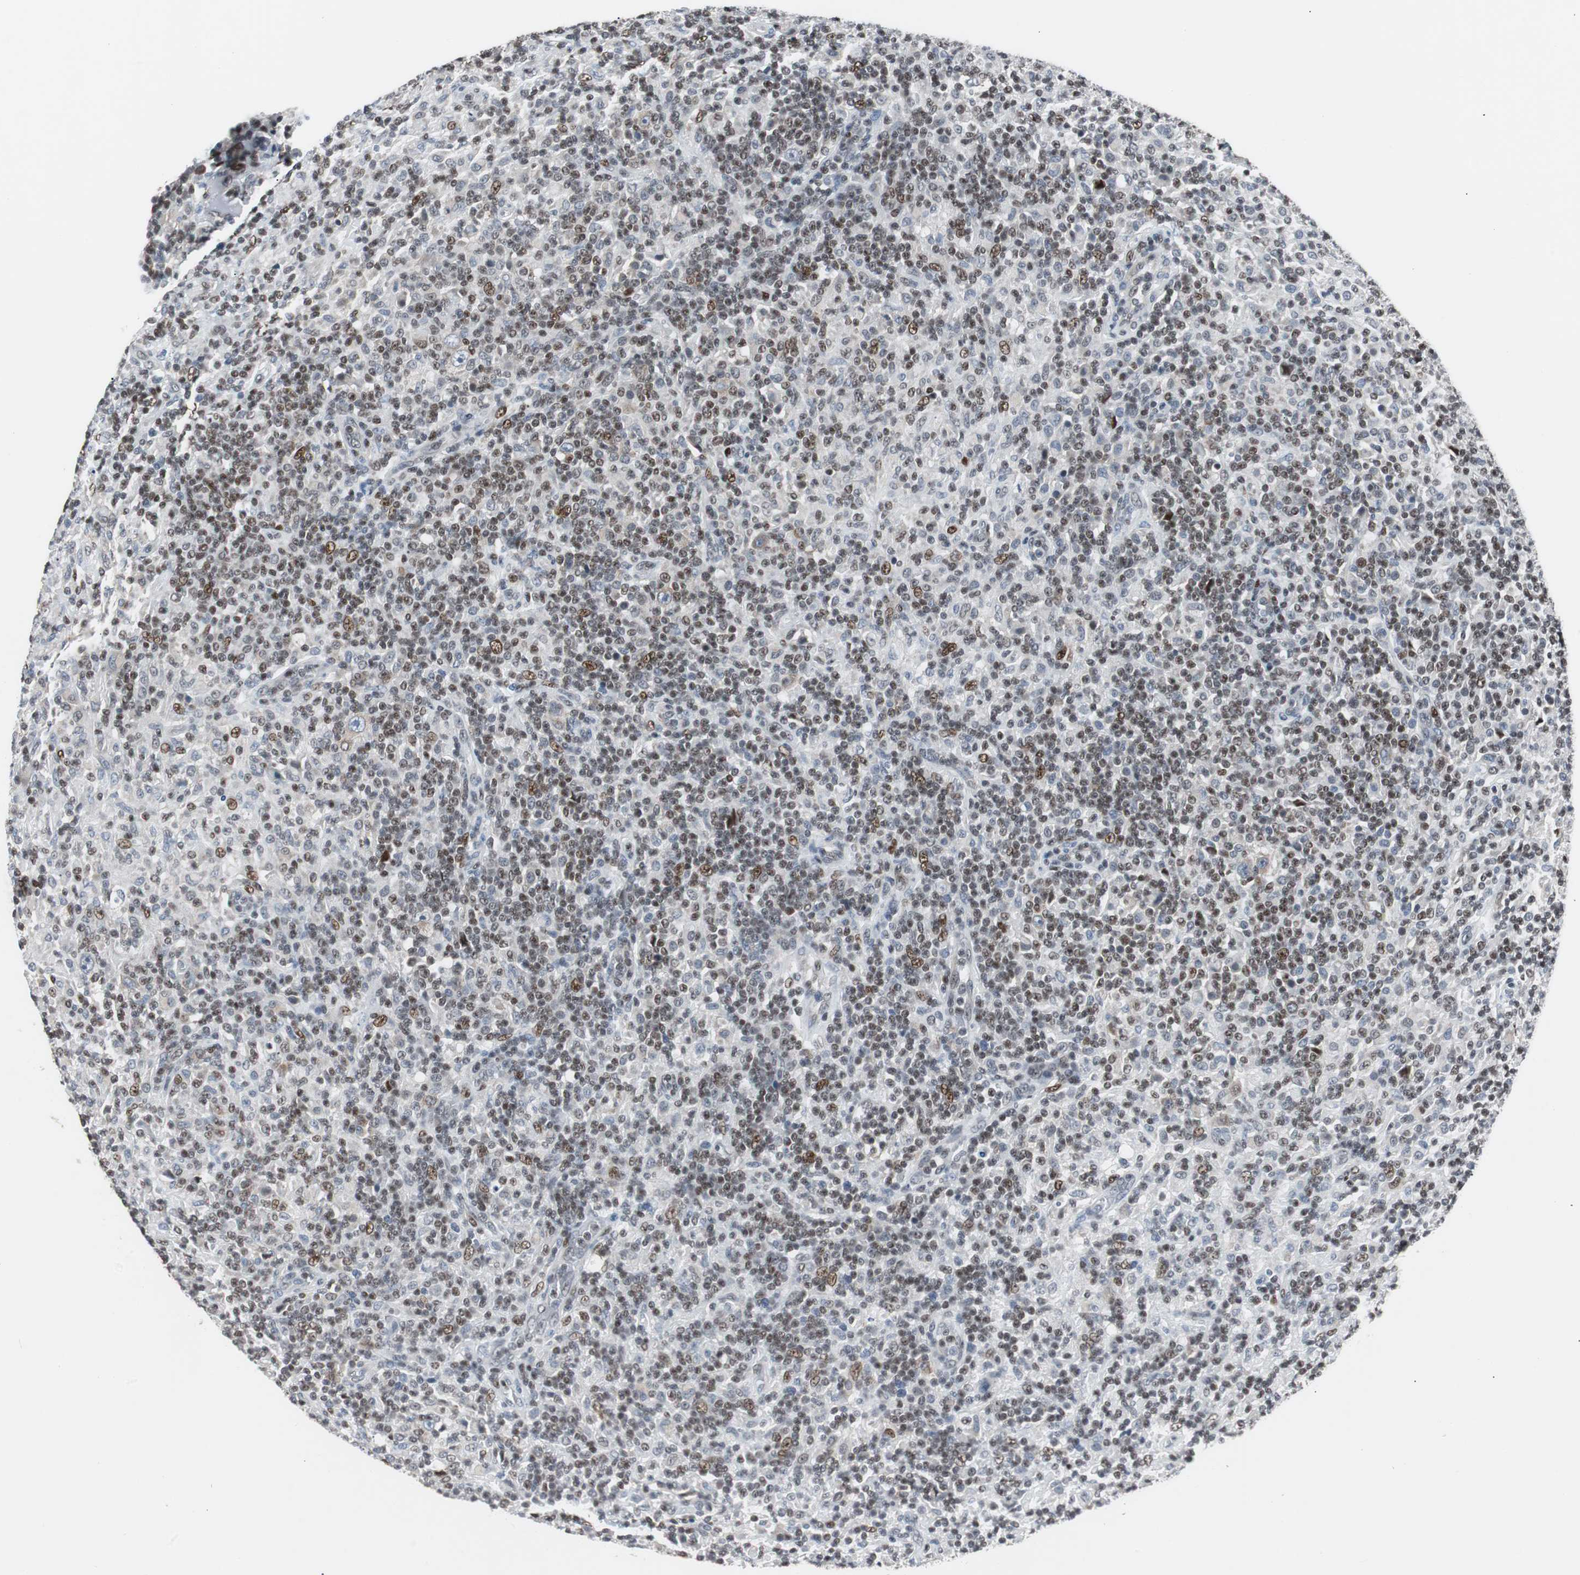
{"staining": {"intensity": "weak", "quantity": "25%-75%", "location": "cytoplasmic/membranous"}, "tissue": "lymphoma", "cell_type": "Tumor cells", "image_type": "cancer", "snomed": [{"axis": "morphology", "description": "Hodgkin's disease, NOS"}, {"axis": "topography", "description": "Lymph node"}], "caption": "An image showing weak cytoplasmic/membranous expression in about 25%-75% of tumor cells in lymphoma, as visualized by brown immunohistochemical staining.", "gene": "ZHX2", "patient": {"sex": "male", "age": 70}}